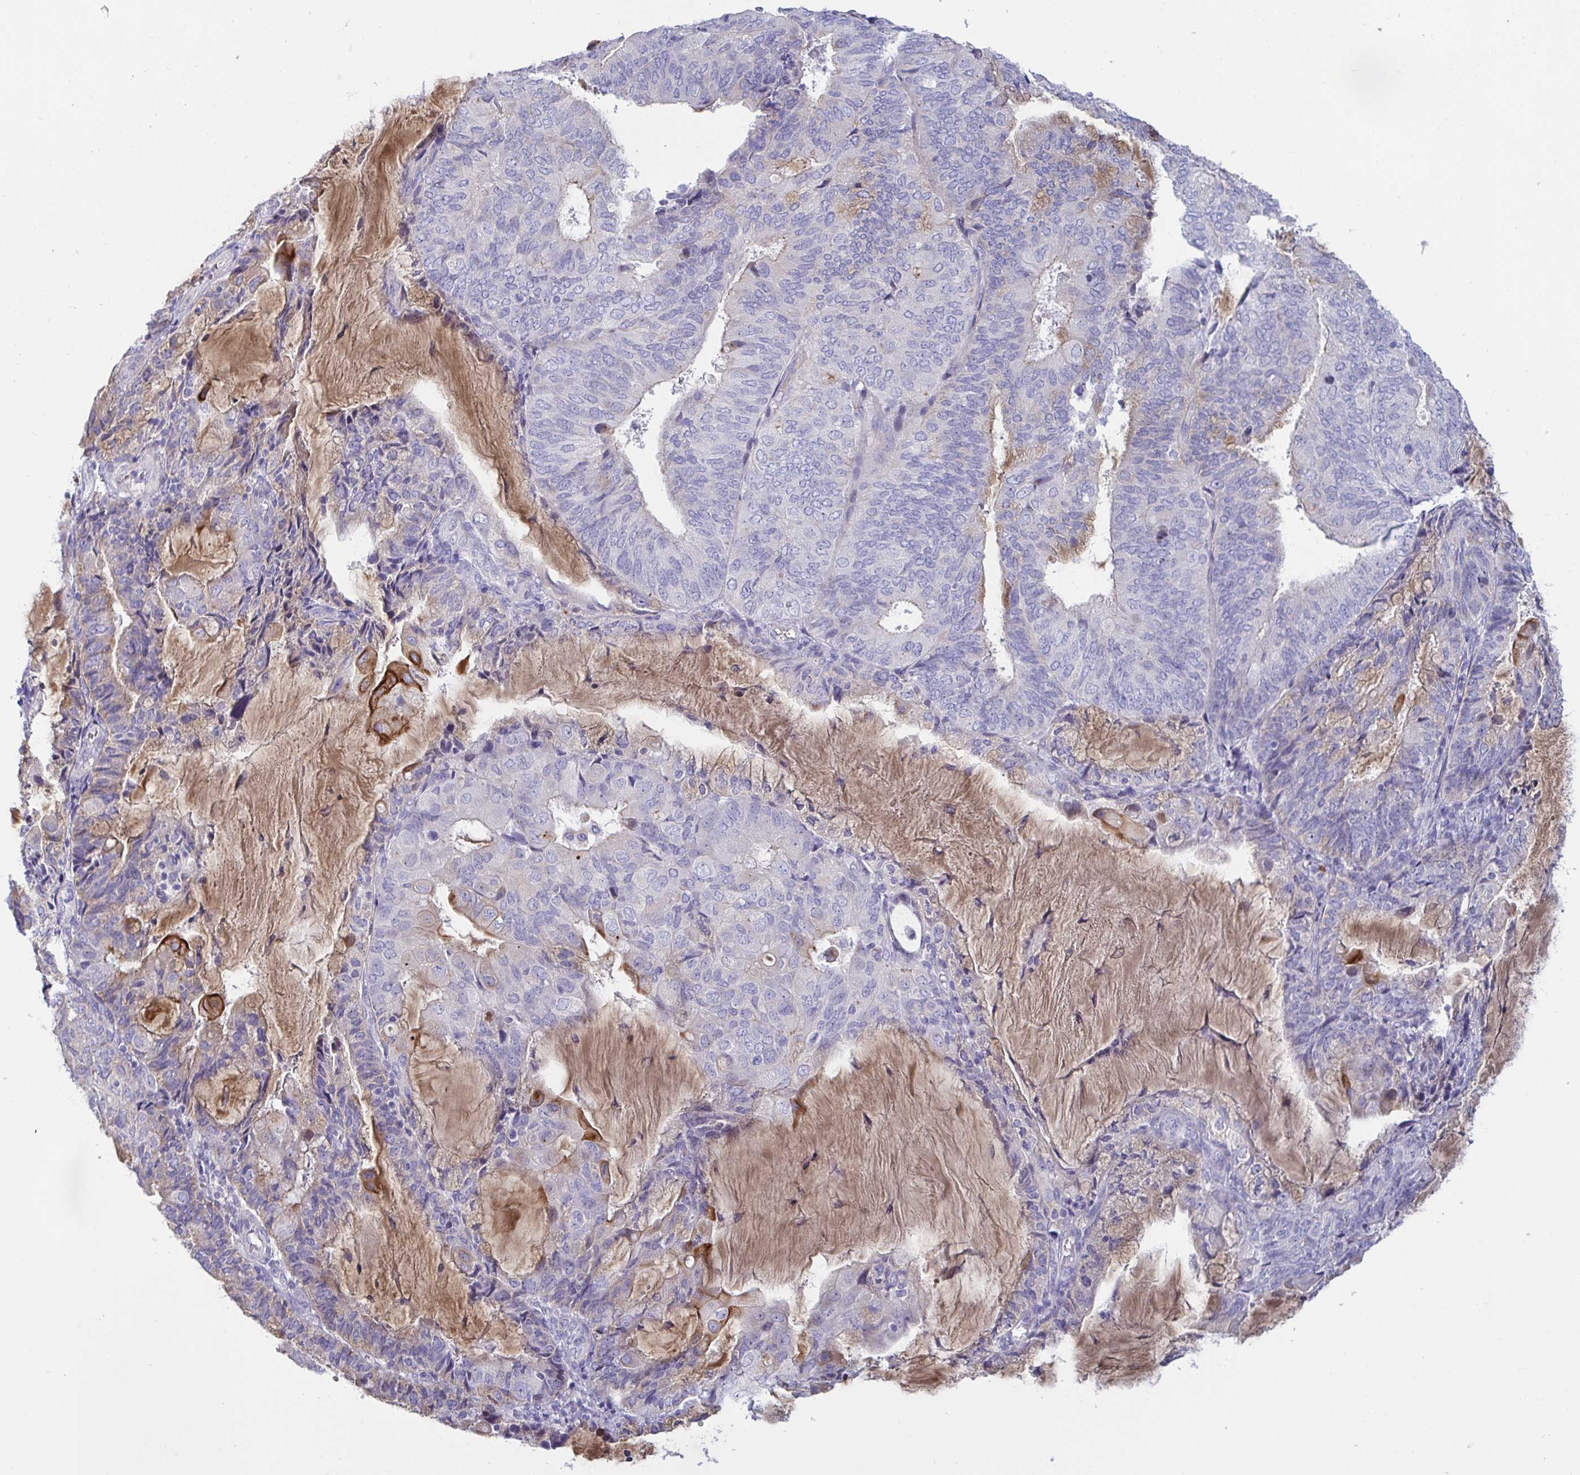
{"staining": {"intensity": "weak", "quantity": "<25%", "location": "cytoplasmic/membranous"}, "tissue": "endometrial cancer", "cell_type": "Tumor cells", "image_type": "cancer", "snomed": [{"axis": "morphology", "description": "Adenocarcinoma, NOS"}, {"axis": "topography", "description": "Endometrium"}], "caption": "High power microscopy histopathology image of an immunohistochemistry (IHC) image of endometrial cancer, revealing no significant positivity in tumor cells.", "gene": "TAS2R38", "patient": {"sex": "female", "age": 81}}